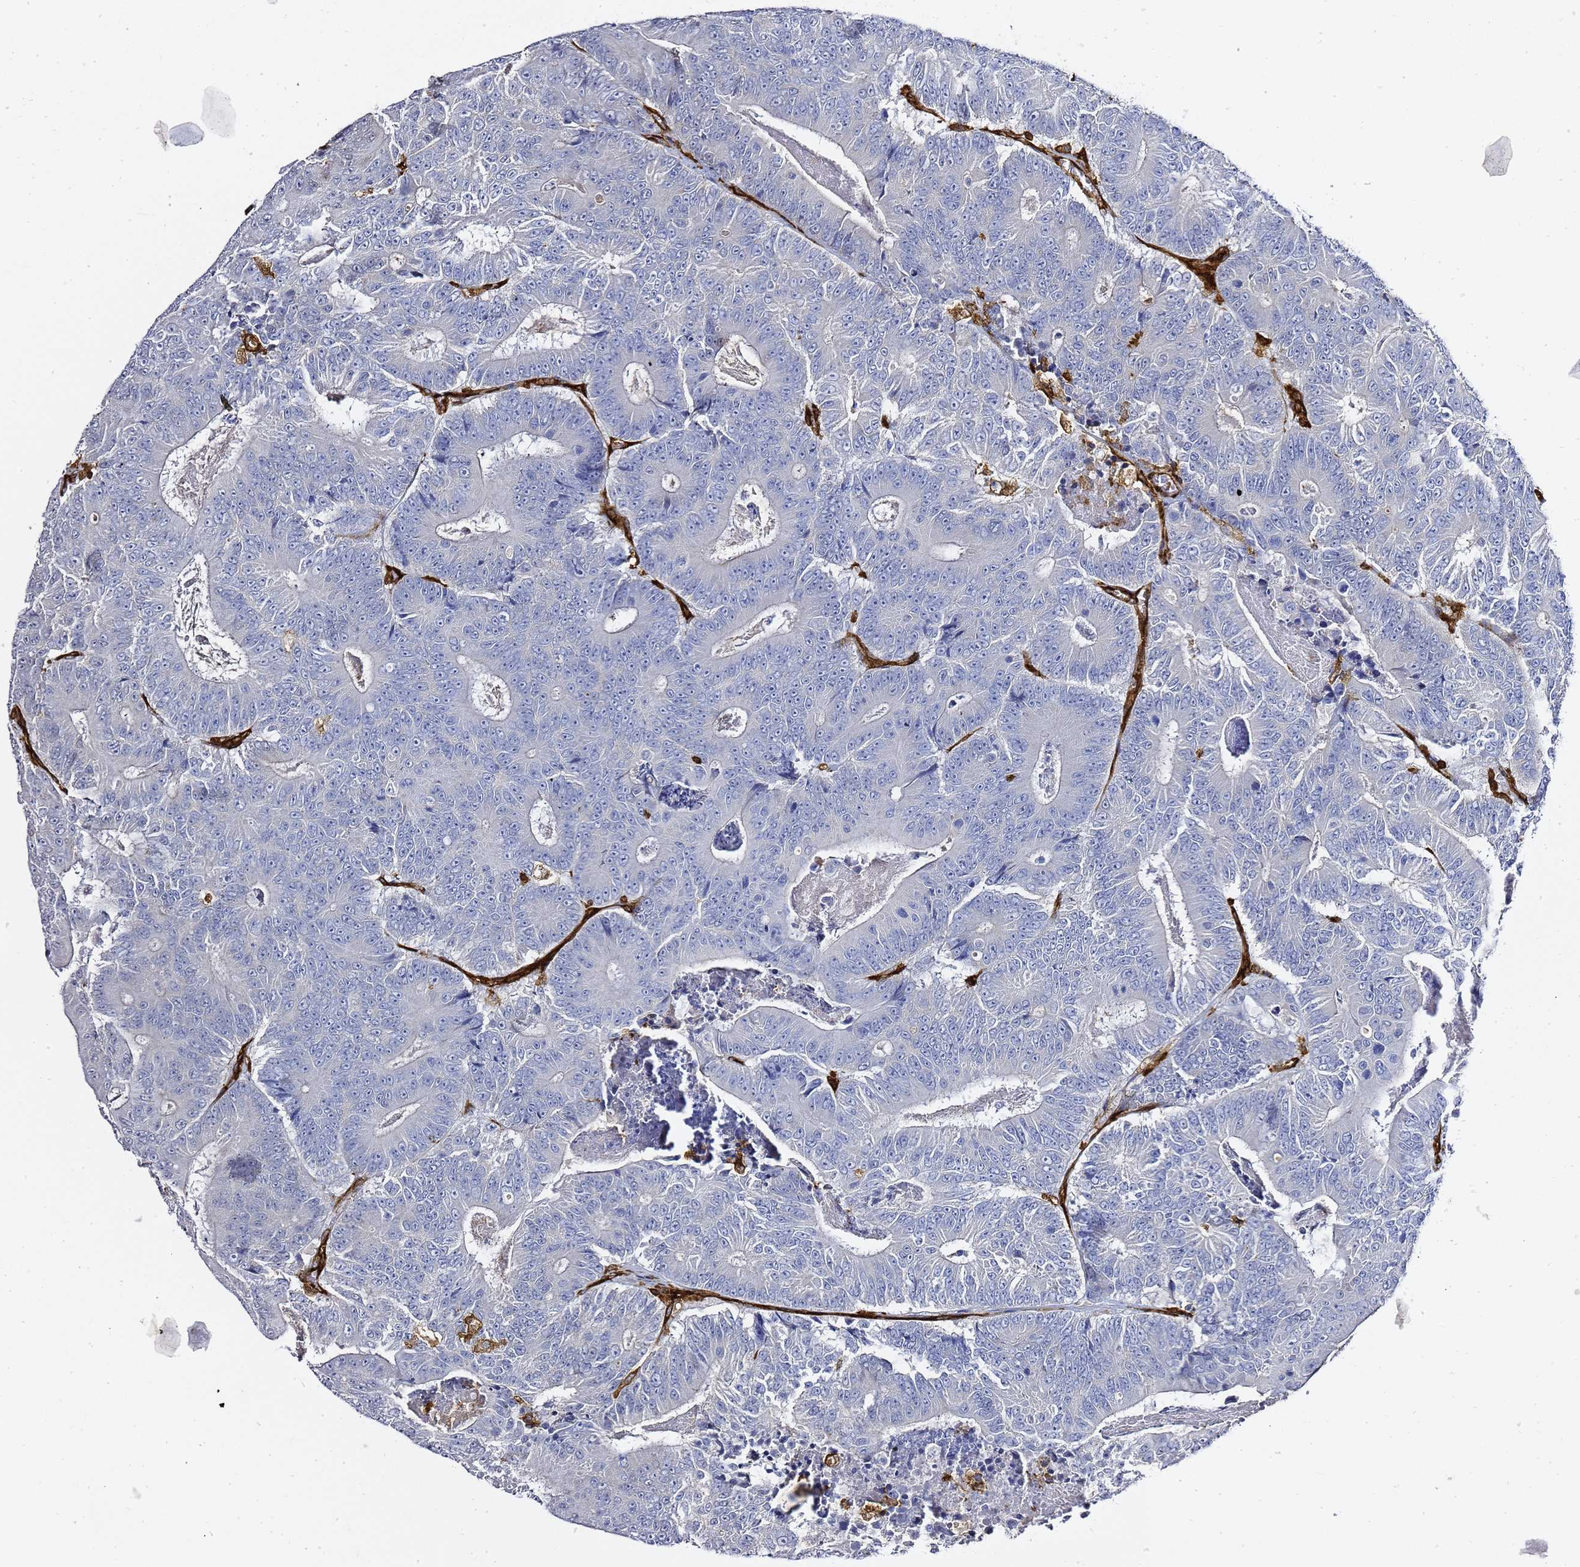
{"staining": {"intensity": "negative", "quantity": "none", "location": "none"}, "tissue": "colorectal cancer", "cell_type": "Tumor cells", "image_type": "cancer", "snomed": [{"axis": "morphology", "description": "Adenocarcinoma, NOS"}, {"axis": "topography", "description": "Colon"}], "caption": "Tumor cells show no significant protein positivity in colorectal adenocarcinoma.", "gene": "ZBTB8OS", "patient": {"sex": "male", "age": 83}}